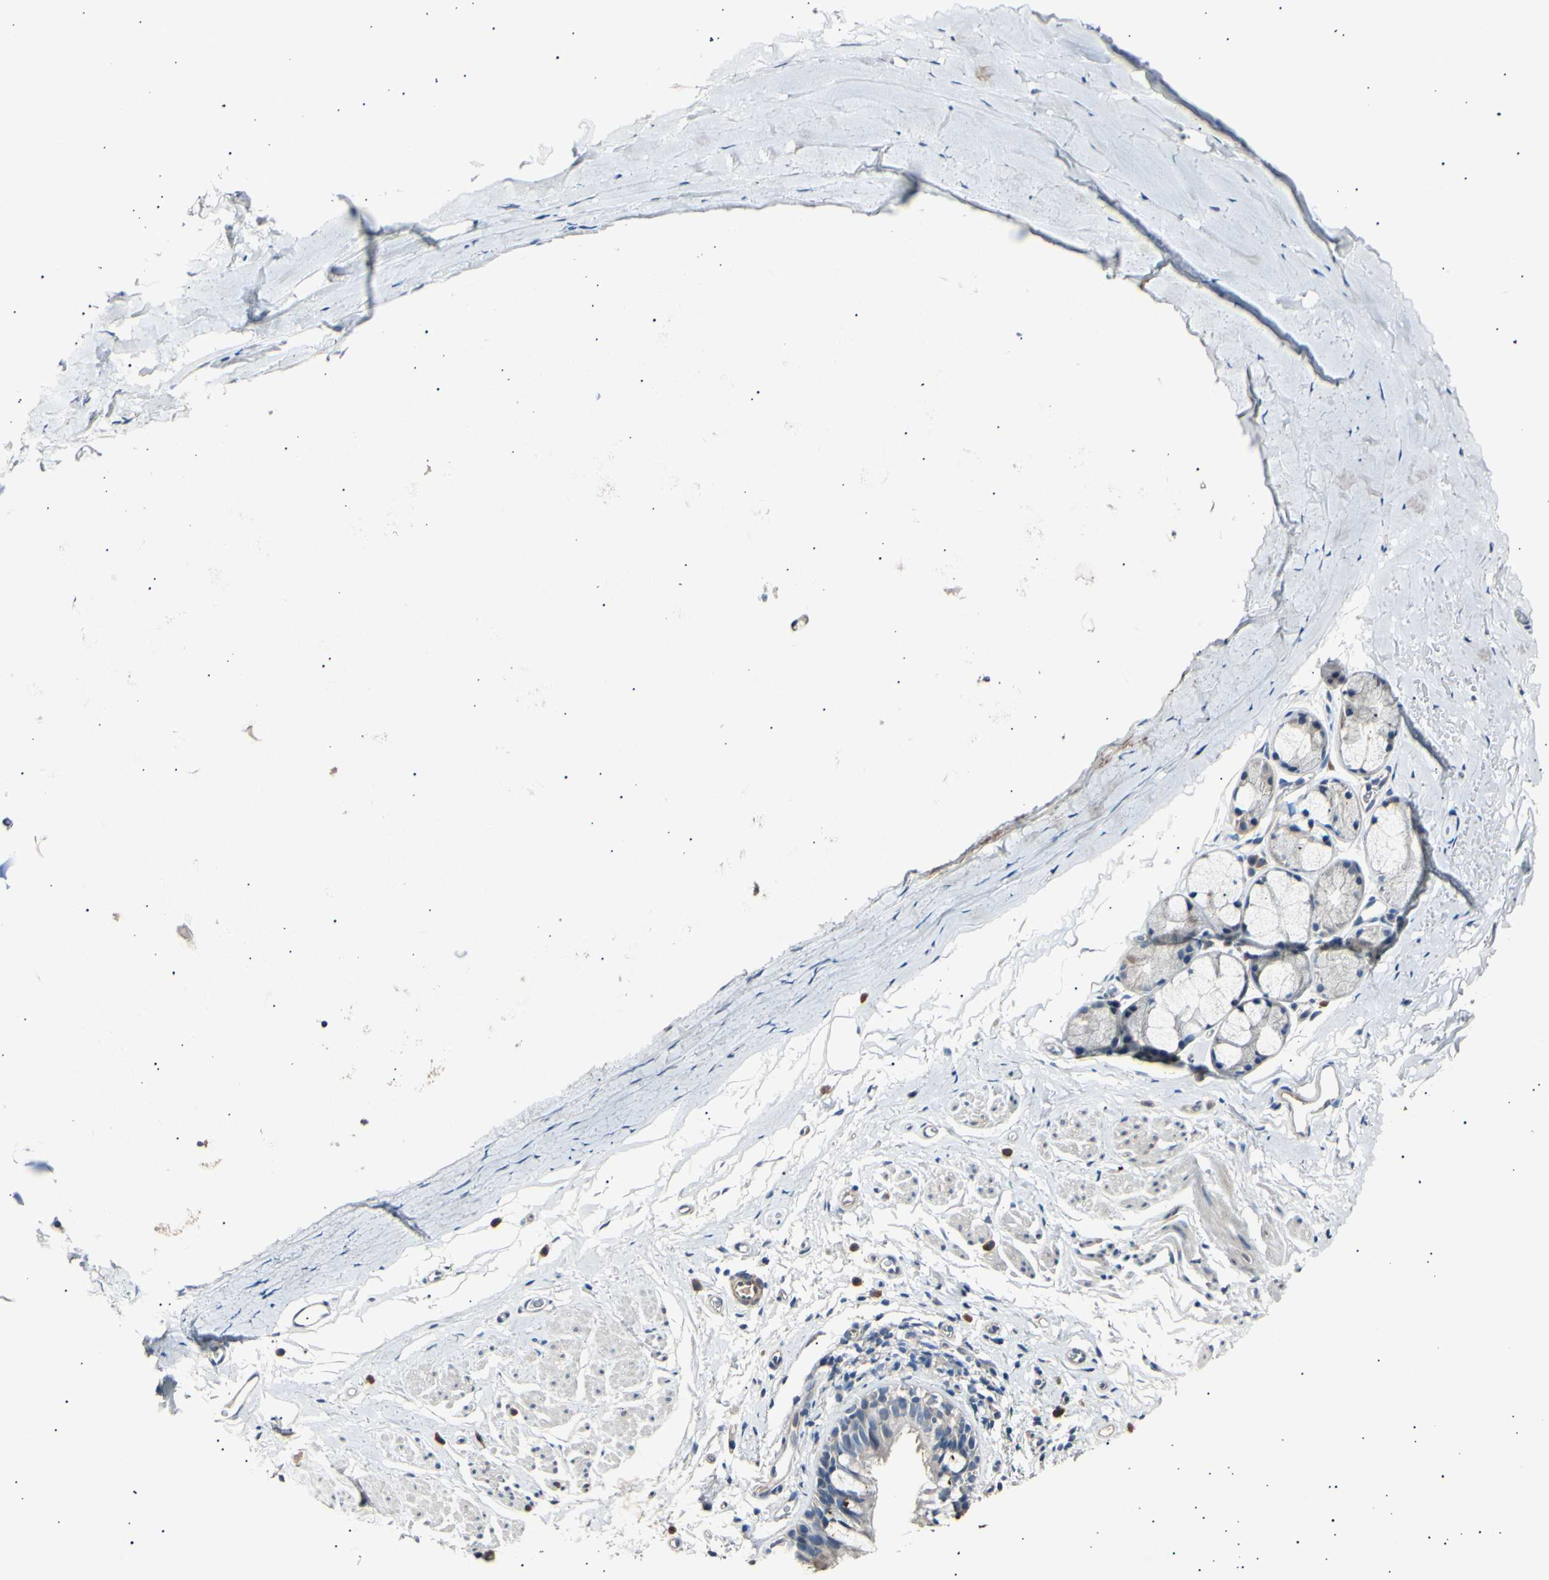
{"staining": {"intensity": "negative", "quantity": "none", "location": "none"}, "tissue": "bronchus", "cell_type": "Respiratory epithelial cells", "image_type": "normal", "snomed": [{"axis": "morphology", "description": "Normal tissue, NOS"}, {"axis": "morphology", "description": "Malignant melanoma, Metastatic site"}, {"axis": "topography", "description": "Bronchus"}, {"axis": "topography", "description": "Lung"}], "caption": "DAB (3,3'-diaminobenzidine) immunohistochemical staining of unremarkable bronchus reveals no significant positivity in respiratory epithelial cells.", "gene": "LDLR", "patient": {"sex": "male", "age": 64}}